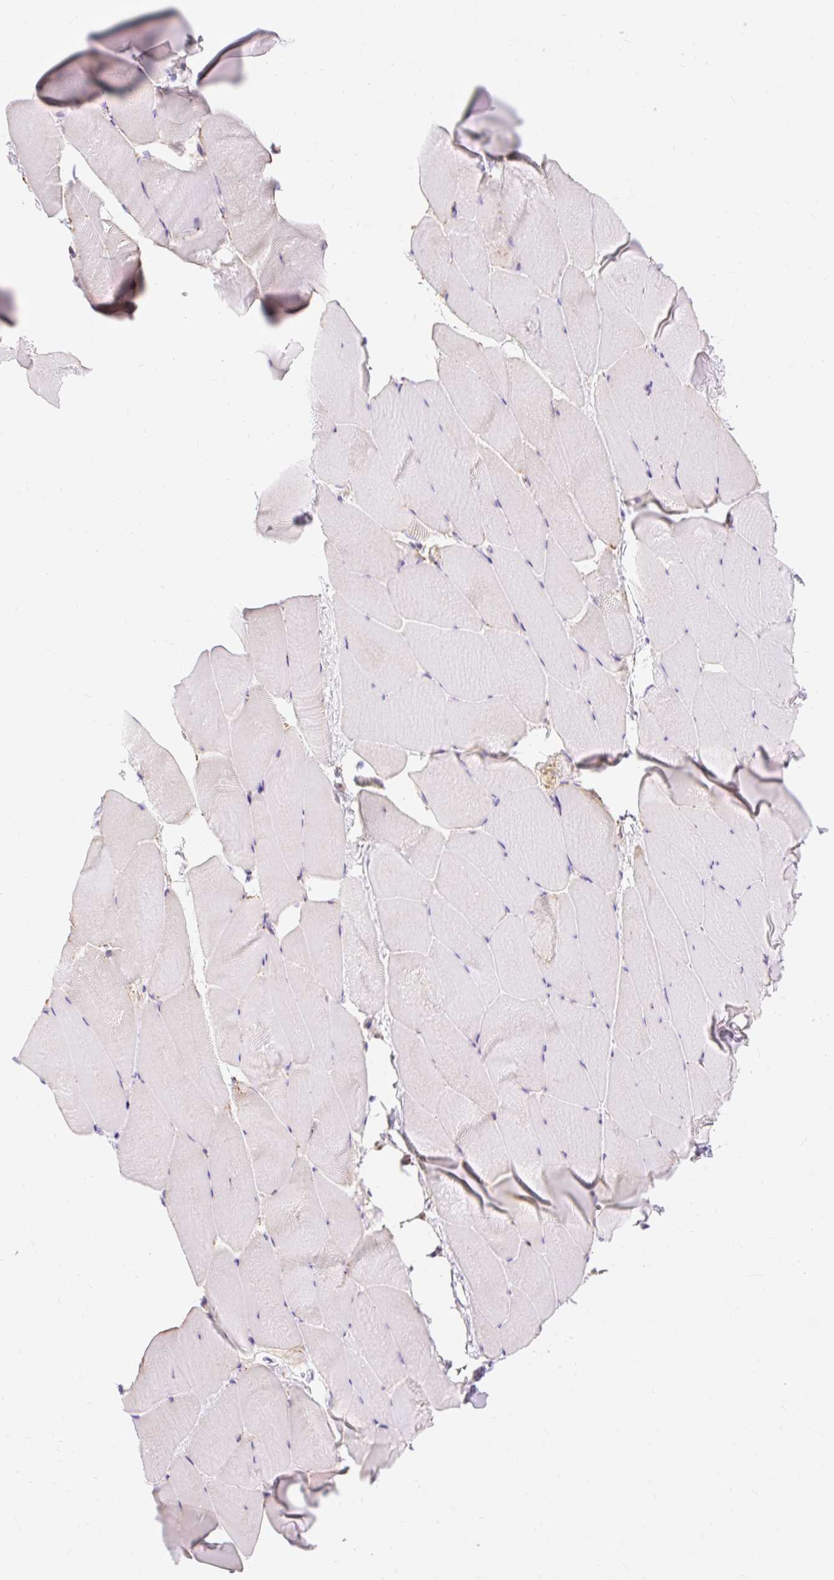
{"staining": {"intensity": "negative", "quantity": "none", "location": "none"}, "tissue": "skeletal muscle", "cell_type": "Myocytes", "image_type": "normal", "snomed": [{"axis": "morphology", "description": "Normal tissue, NOS"}, {"axis": "topography", "description": "Skeletal muscle"}], "caption": "DAB (3,3'-diaminobenzidine) immunohistochemical staining of benign skeletal muscle shows no significant expression in myocytes.", "gene": "ENSG00000260836", "patient": {"sex": "female", "age": 64}}